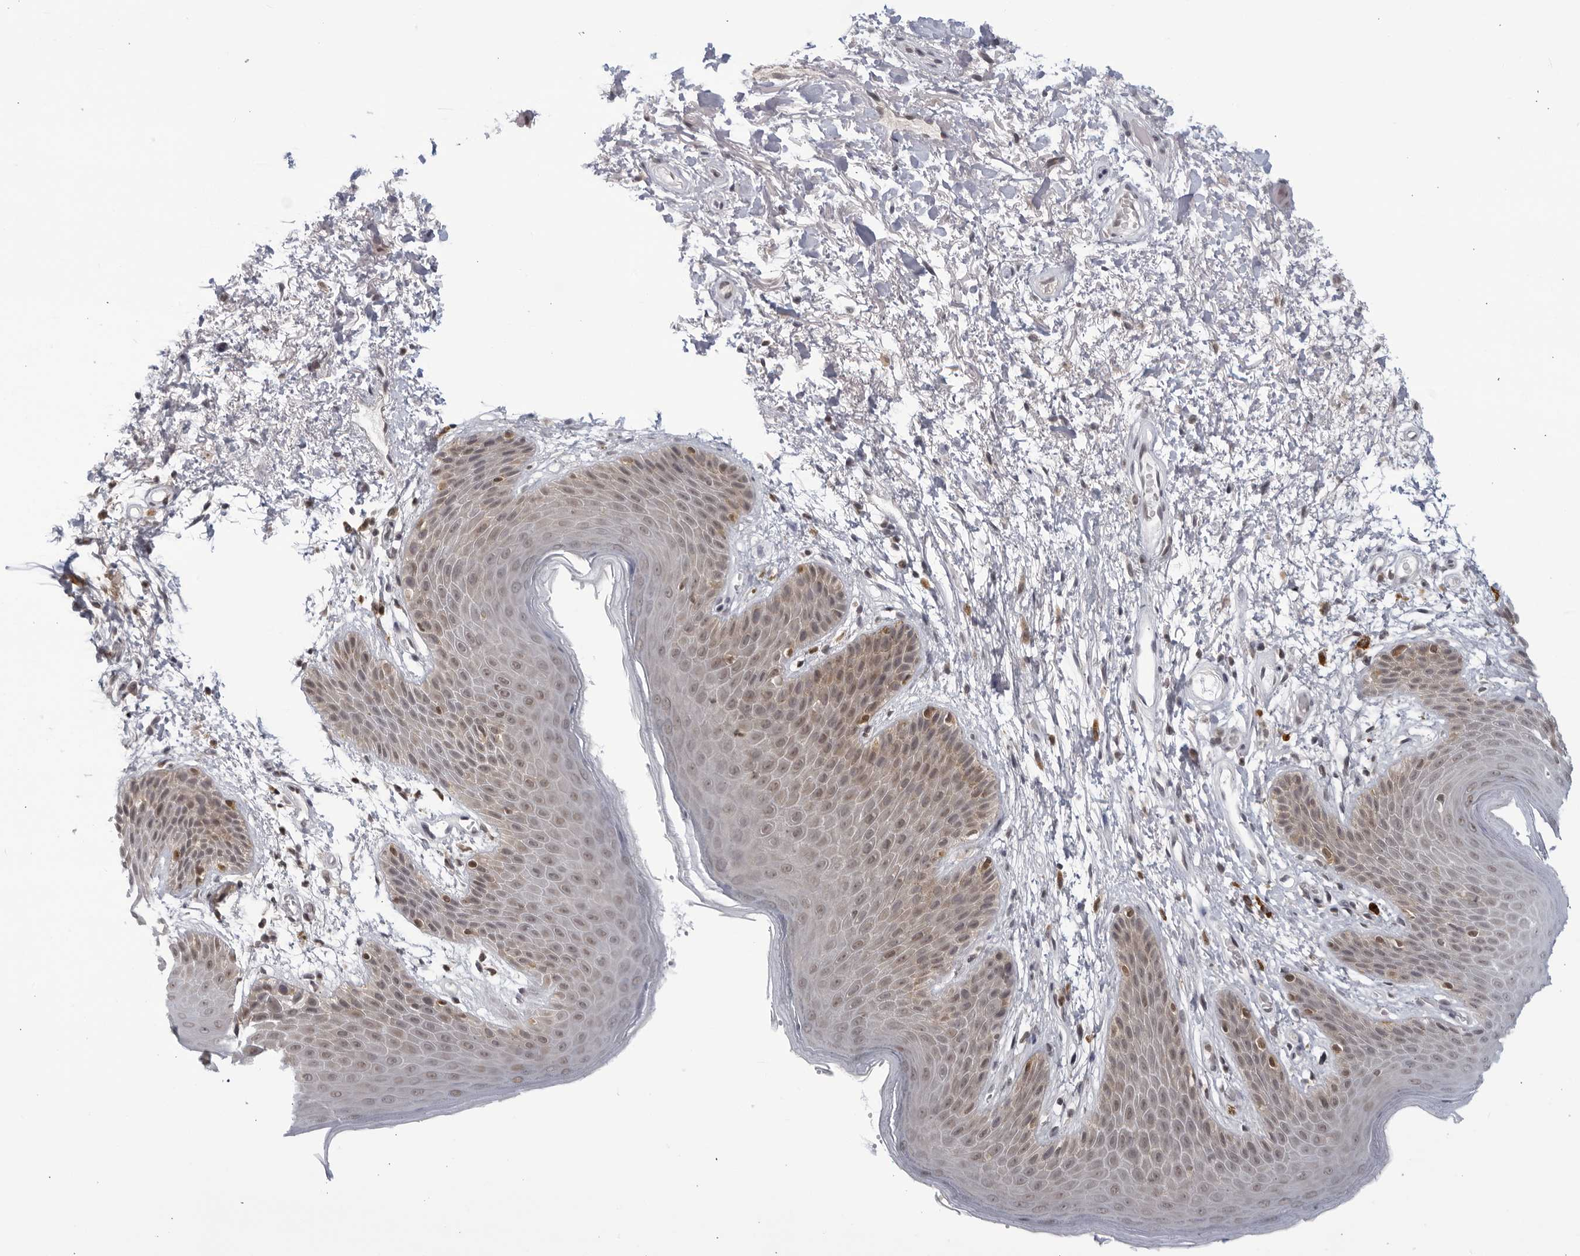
{"staining": {"intensity": "moderate", "quantity": "<25%", "location": "nuclear"}, "tissue": "skin", "cell_type": "Epidermal cells", "image_type": "normal", "snomed": [{"axis": "morphology", "description": "Normal tissue, NOS"}, {"axis": "topography", "description": "Anal"}], "caption": "DAB (3,3'-diaminobenzidine) immunohistochemical staining of benign skin reveals moderate nuclear protein staining in about <25% of epidermal cells.", "gene": "CC2D1B", "patient": {"sex": "male", "age": 74}}